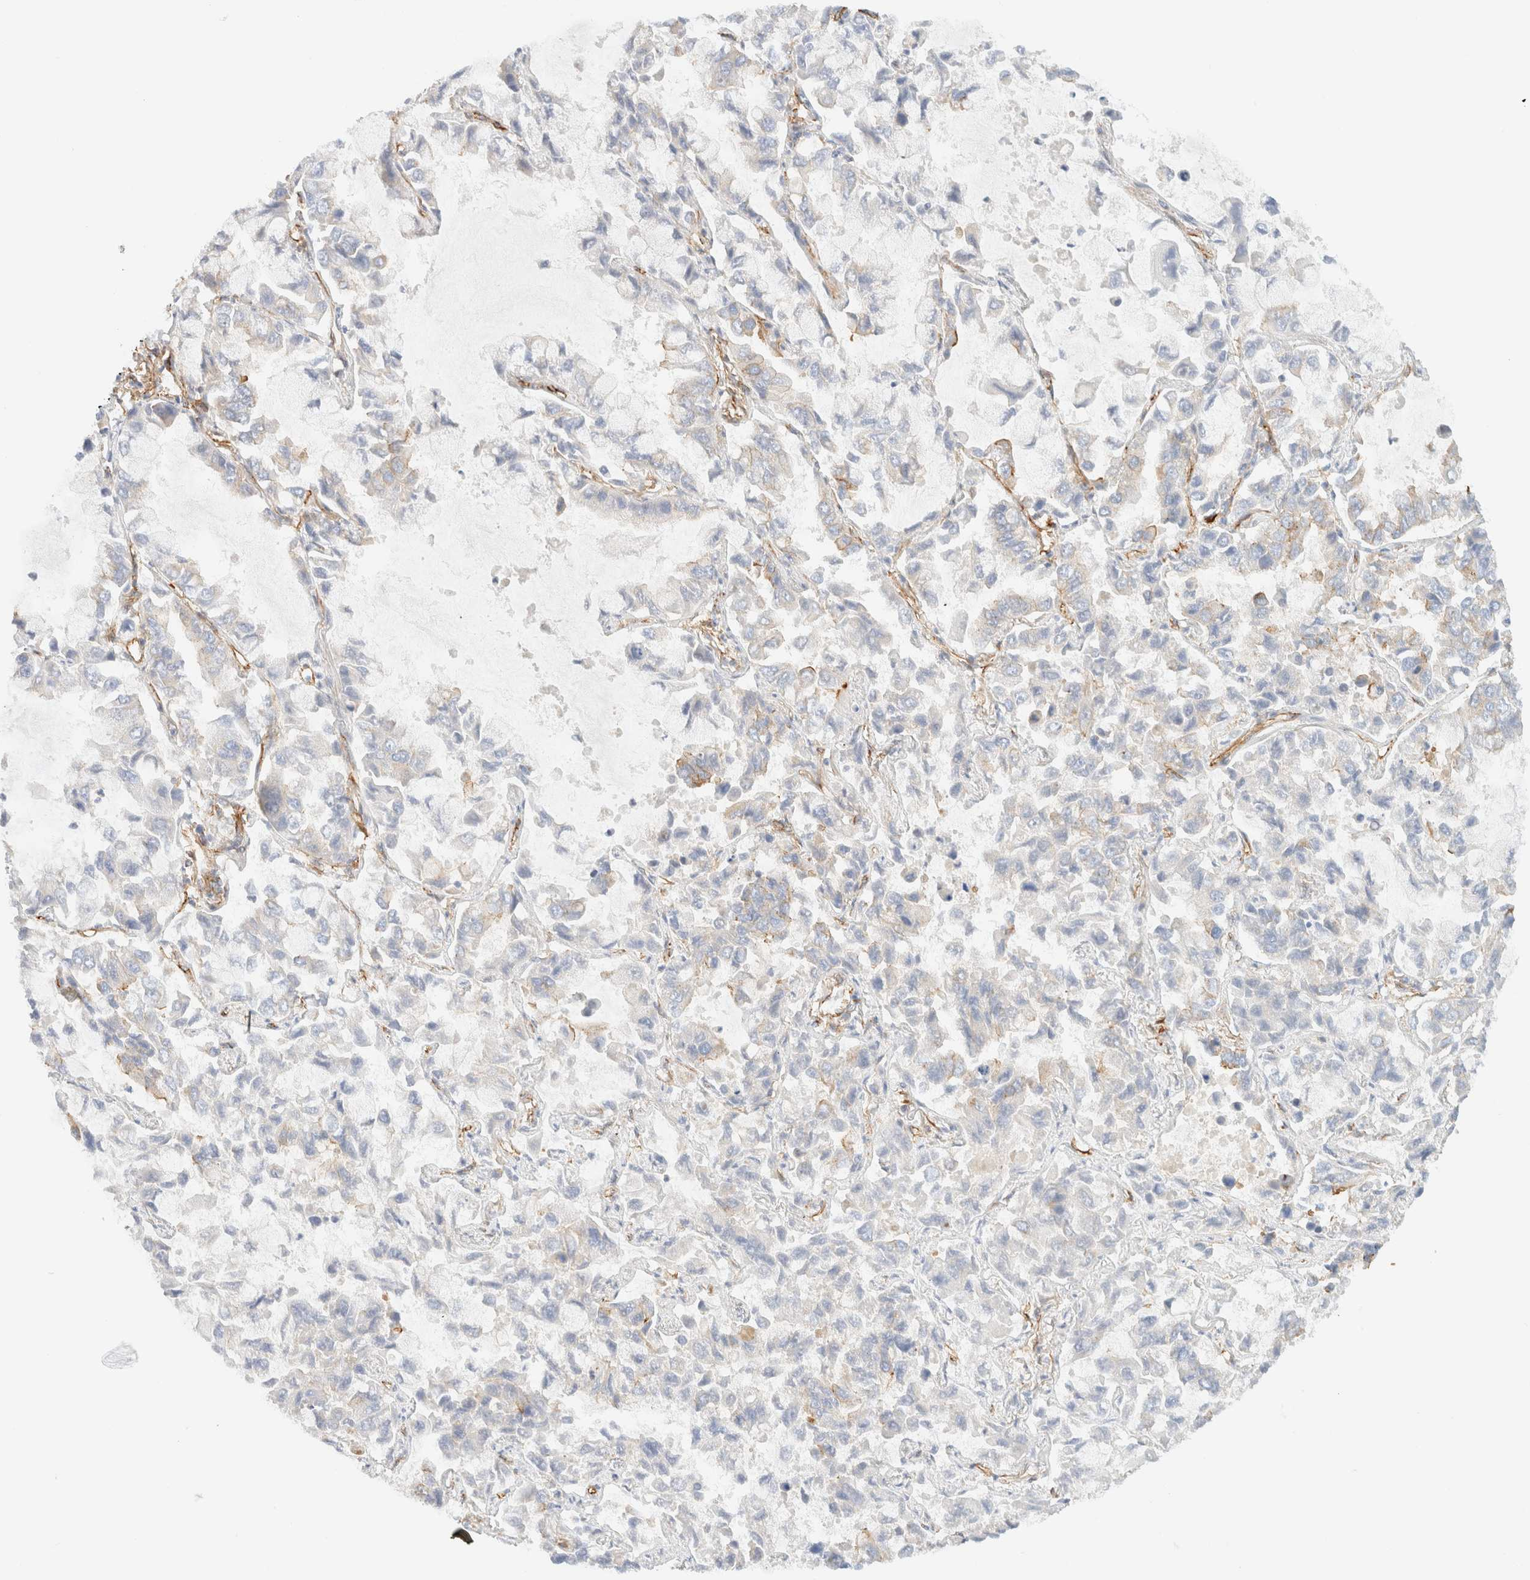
{"staining": {"intensity": "negative", "quantity": "none", "location": "none"}, "tissue": "lung cancer", "cell_type": "Tumor cells", "image_type": "cancer", "snomed": [{"axis": "morphology", "description": "Adenocarcinoma, NOS"}, {"axis": "topography", "description": "Lung"}], "caption": "Immunohistochemistry (IHC) image of lung adenocarcinoma stained for a protein (brown), which demonstrates no positivity in tumor cells. The staining was performed using DAB (3,3'-diaminobenzidine) to visualize the protein expression in brown, while the nuclei were stained in blue with hematoxylin (Magnification: 20x).", "gene": "CYB5R4", "patient": {"sex": "male", "age": 64}}